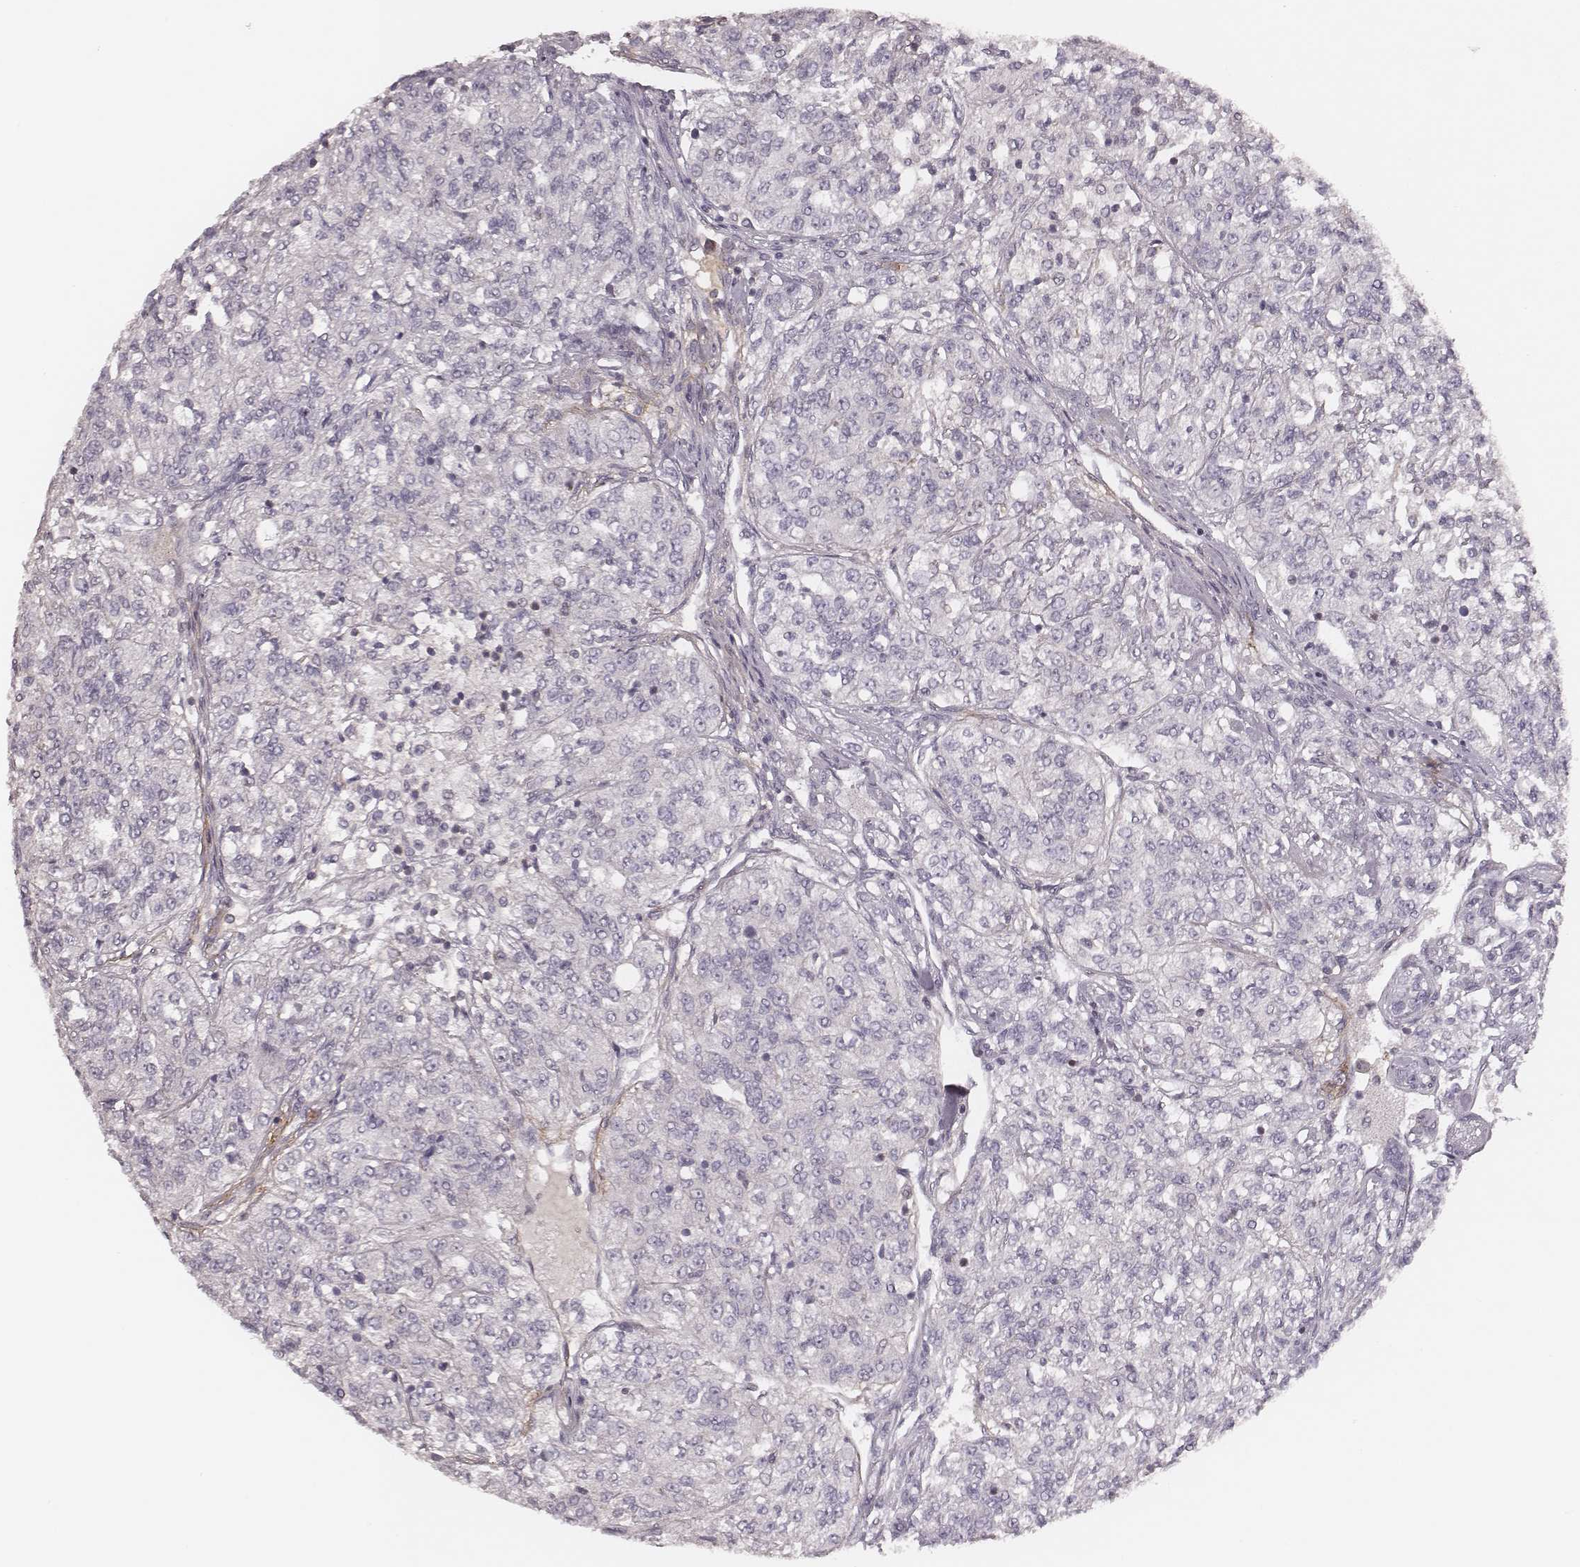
{"staining": {"intensity": "negative", "quantity": "none", "location": "none"}, "tissue": "renal cancer", "cell_type": "Tumor cells", "image_type": "cancer", "snomed": [{"axis": "morphology", "description": "Adenocarcinoma, NOS"}, {"axis": "topography", "description": "Kidney"}], "caption": "Immunohistochemistry (IHC) of renal cancer (adenocarcinoma) shows no staining in tumor cells.", "gene": "MSX1", "patient": {"sex": "female", "age": 63}}